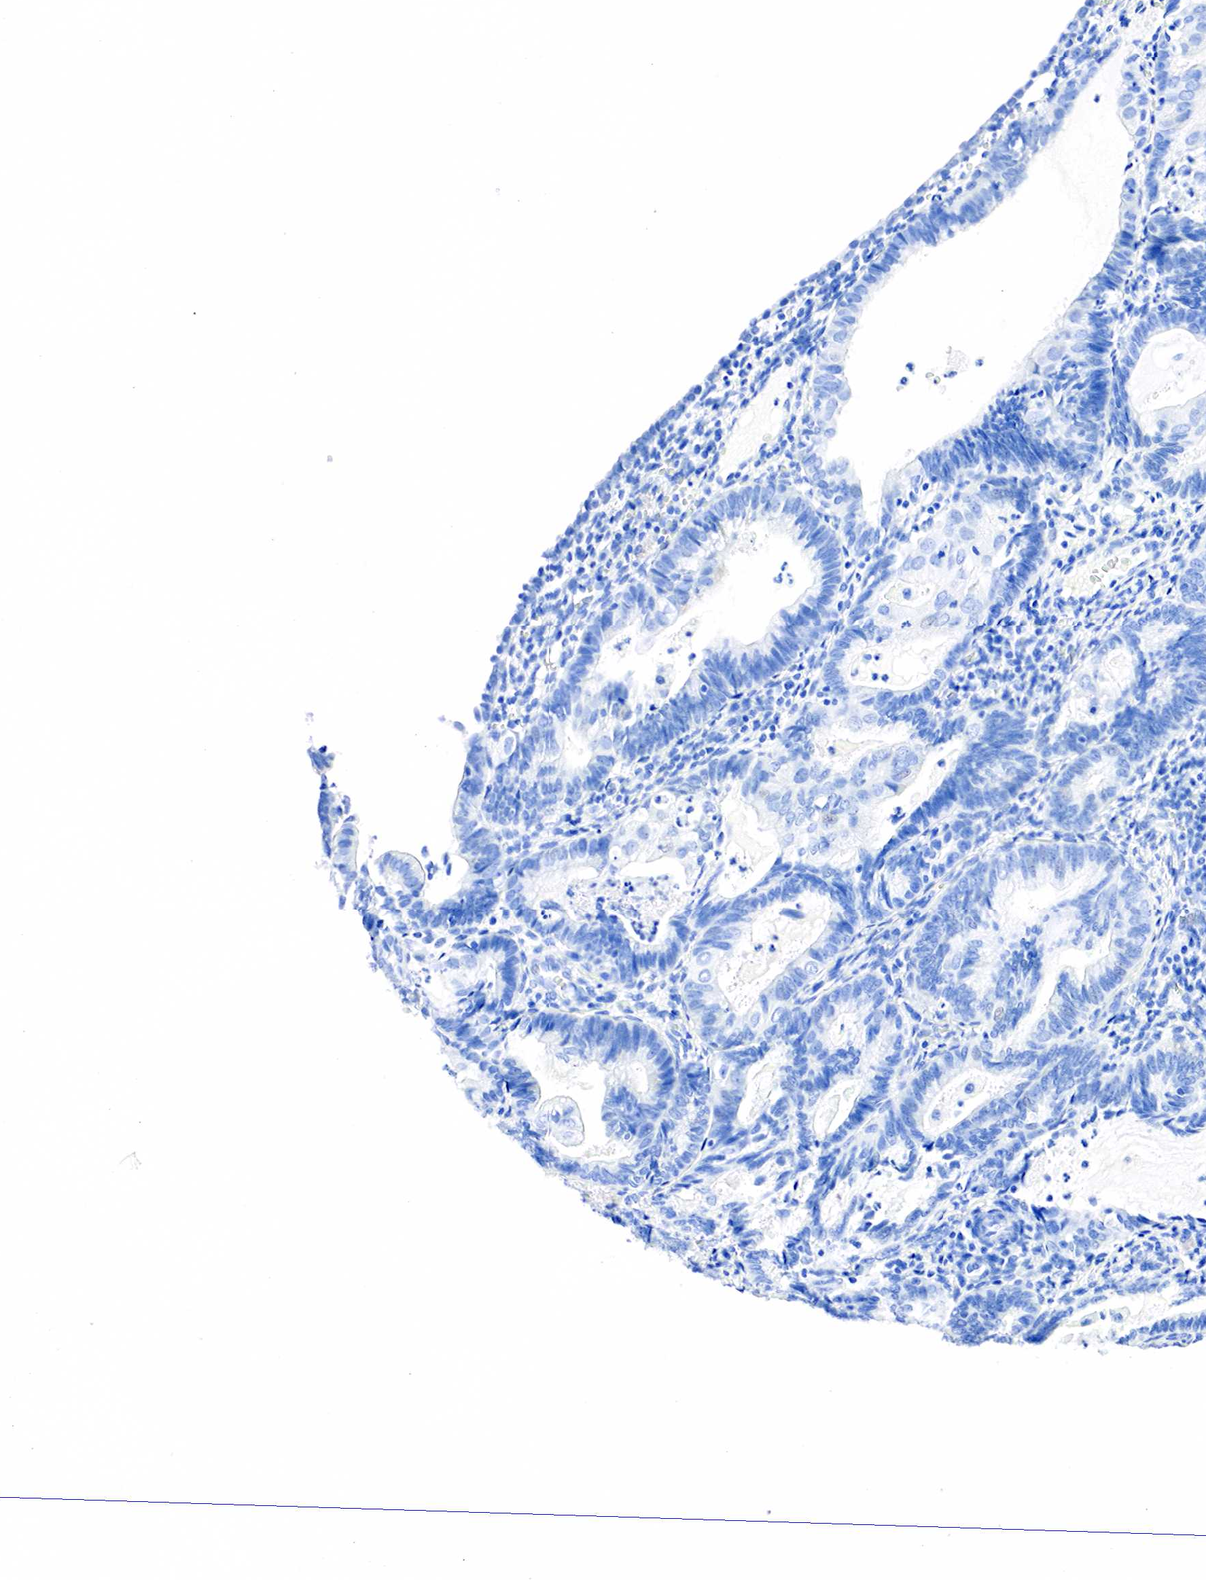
{"staining": {"intensity": "negative", "quantity": "none", "location": "none"}, "tissue": "endometrial cancer", "cell_type": "Tumor cells", "image_type": "cancer", "snomed": [{"axis": "morphology", "description": "Adenocarcinoma, NOS"}, {"axis": "topography", "description": "Endometrium"}], "caption": "This image is of endometrial cancer (adenocarcinoma) stained with IHC to label a protein in brown with the nuclei are counter-stained blue. There is no staining in tumor cells. Brightfield microscopy of immunohistochemistry stained with DAB (brown) and hematoxylin (blue), captured at high magnification.", "gene": "PTH", "patient": {"sex": "female", "age": 63}}